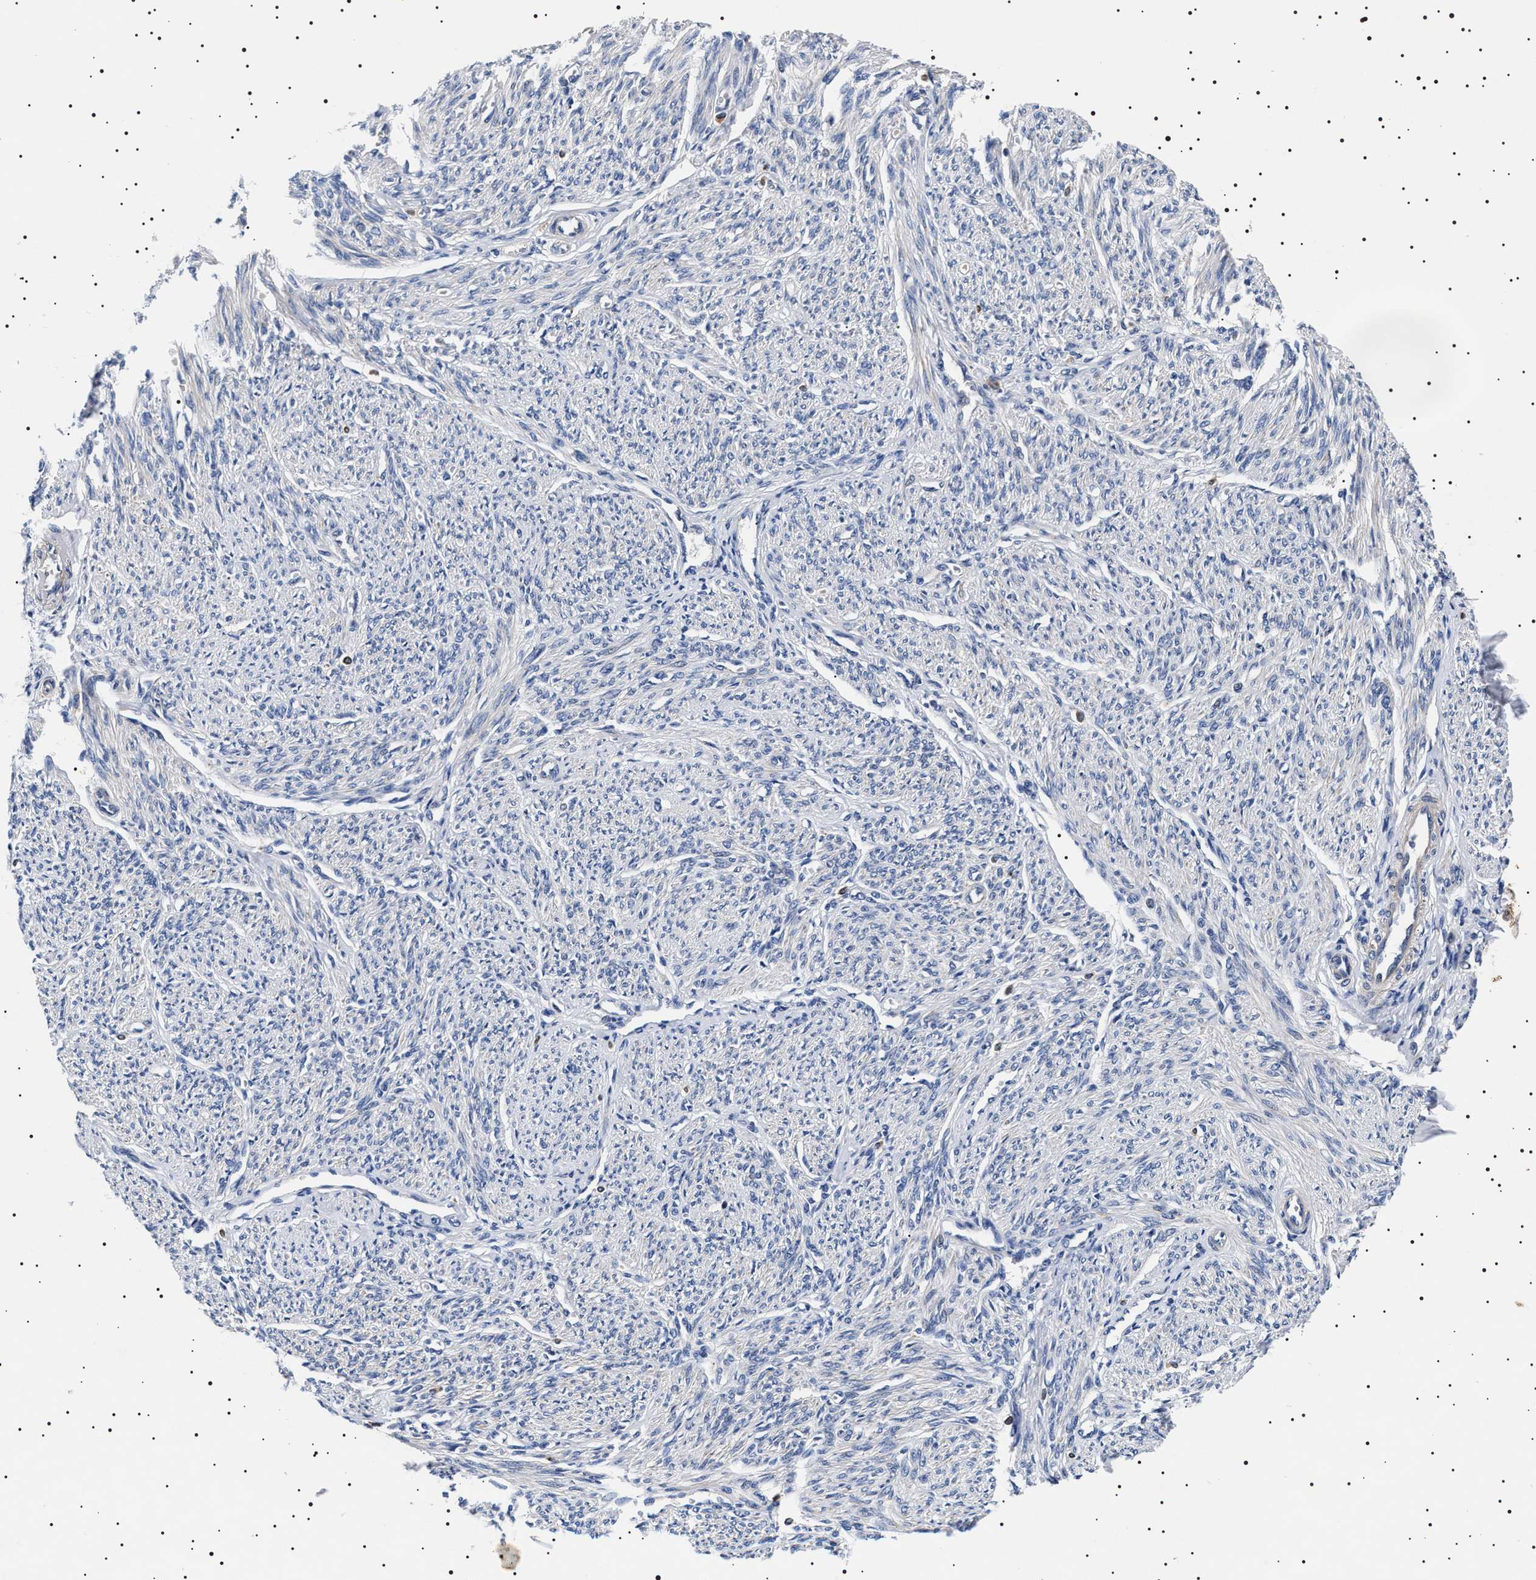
{"staining": {"intensity": "negative", "quantity": "none", "location": "none"}, "tissue": "smooth muscle", "cell_type": "Smooth muscle cells", "image_type": "normal", "snomed": [{"axis": "morphology", "description": "Normal tissue, NOS"}, {"axis": "topography", "description": "Smooth muscle"}], "caption": "High power microscopy photomicrograph of an IHC histopathology image of benign smooth muscle, revealing no significant staining in smooth muscle cells. (Stains: DAB immunohistochemistry with hematoxylin counter stain, Microscopy: brightfield microscopy at high magnification).", "gene": "SLC4A7", "patient": {"sex": "female", "age": 65}}